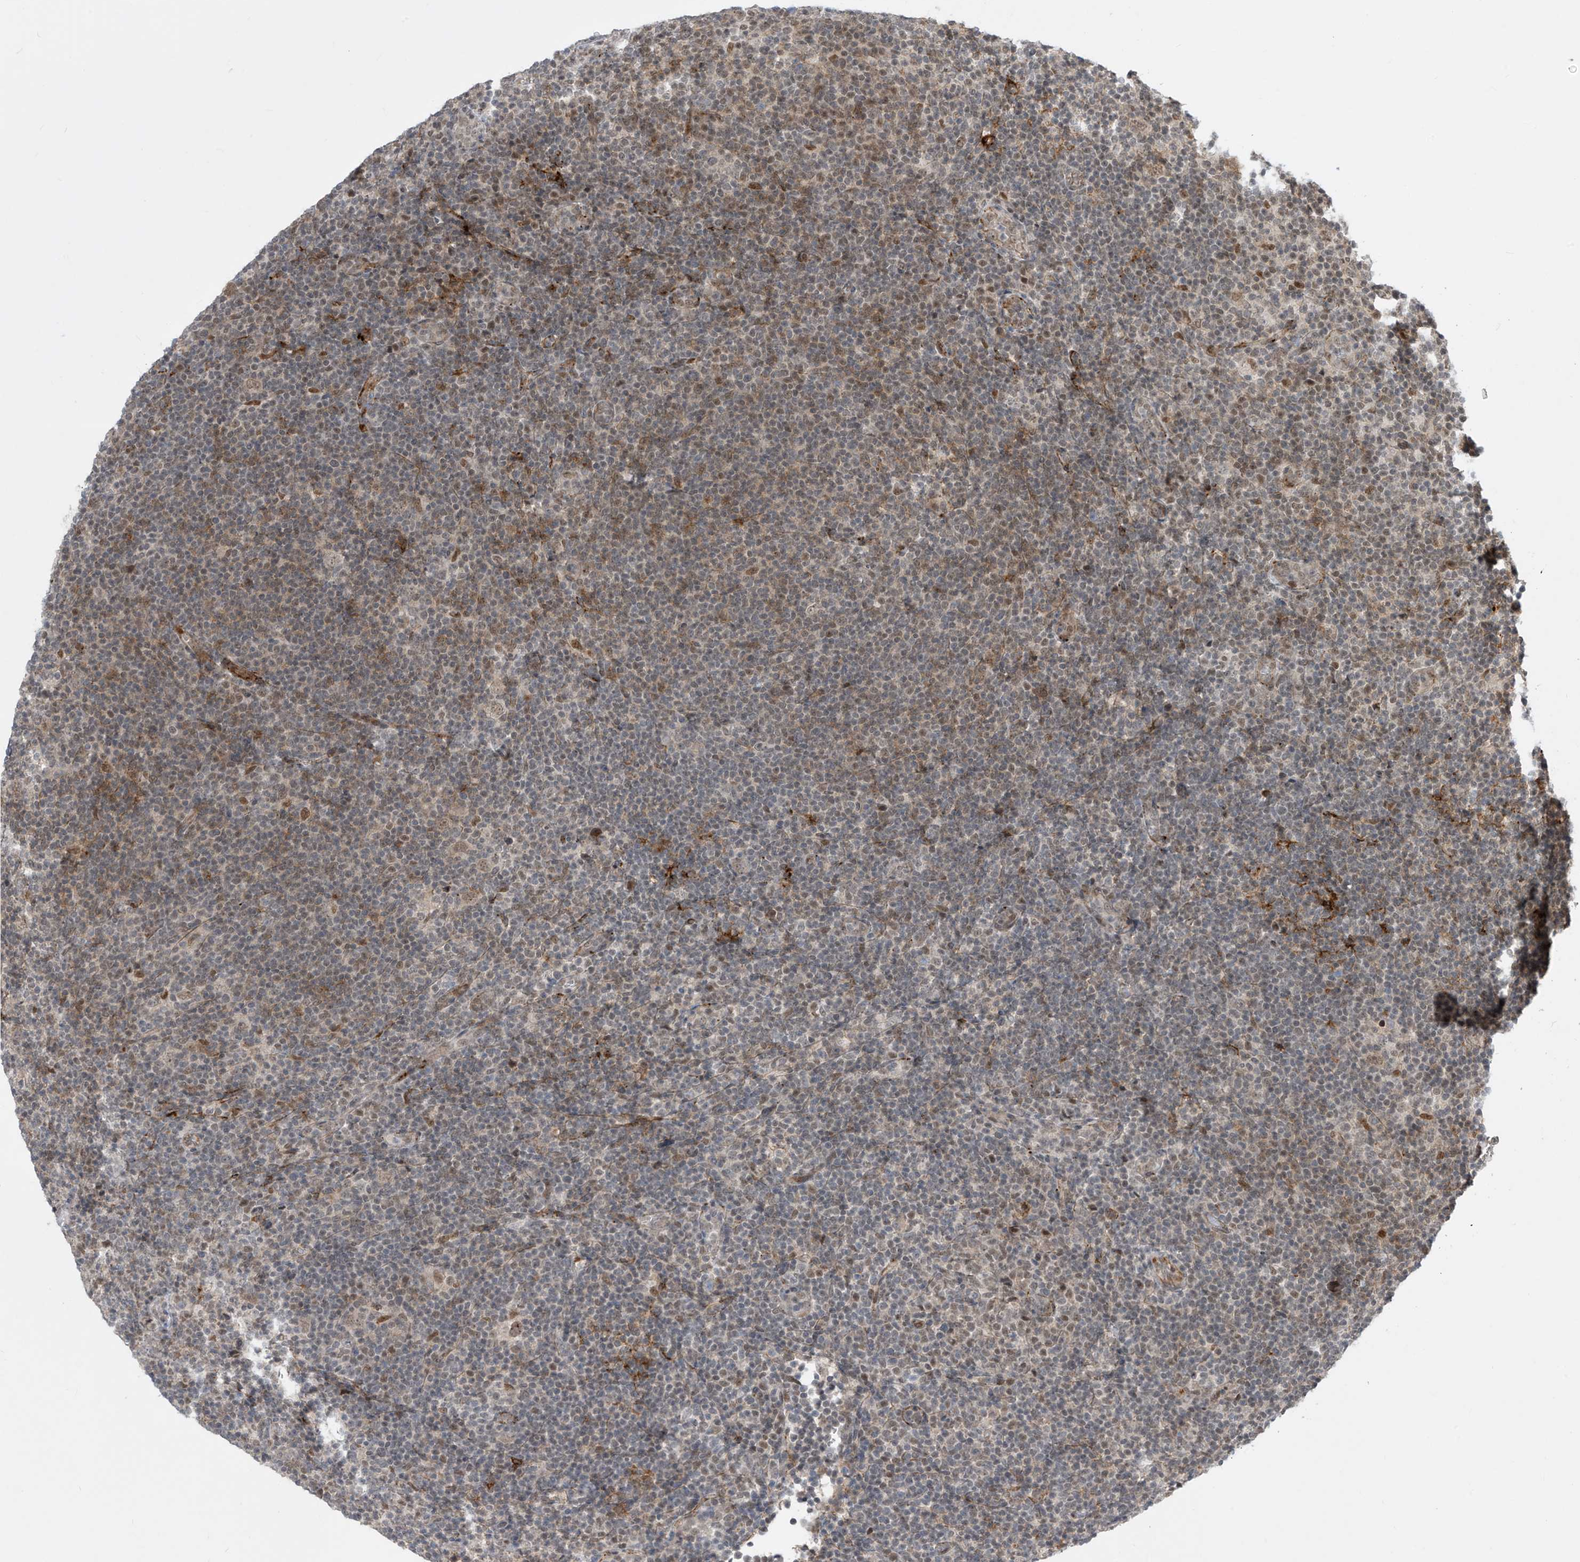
{"staining": {"intensity": "weak", "quantity": ">75%", "location": "nuclear"}, "tissue": "lymphoma", "cell_type": "Tumor cells", "image_type": "cancer", "snomed": [{"axis": "morphology", "description": "Hodgkin's disease, NOS"}, {"axis": "topography", "description": "Lymph node"}], "caption": "Immunohistochemistry (IHC) histopathology image of human lymphoma stained for a protein (brown), which exhibits low levels of weak nuclear expression in approximately >75% of tumor cells.", "gene": "LAGE3", "patient": {"sex": "female", "age": 57}}